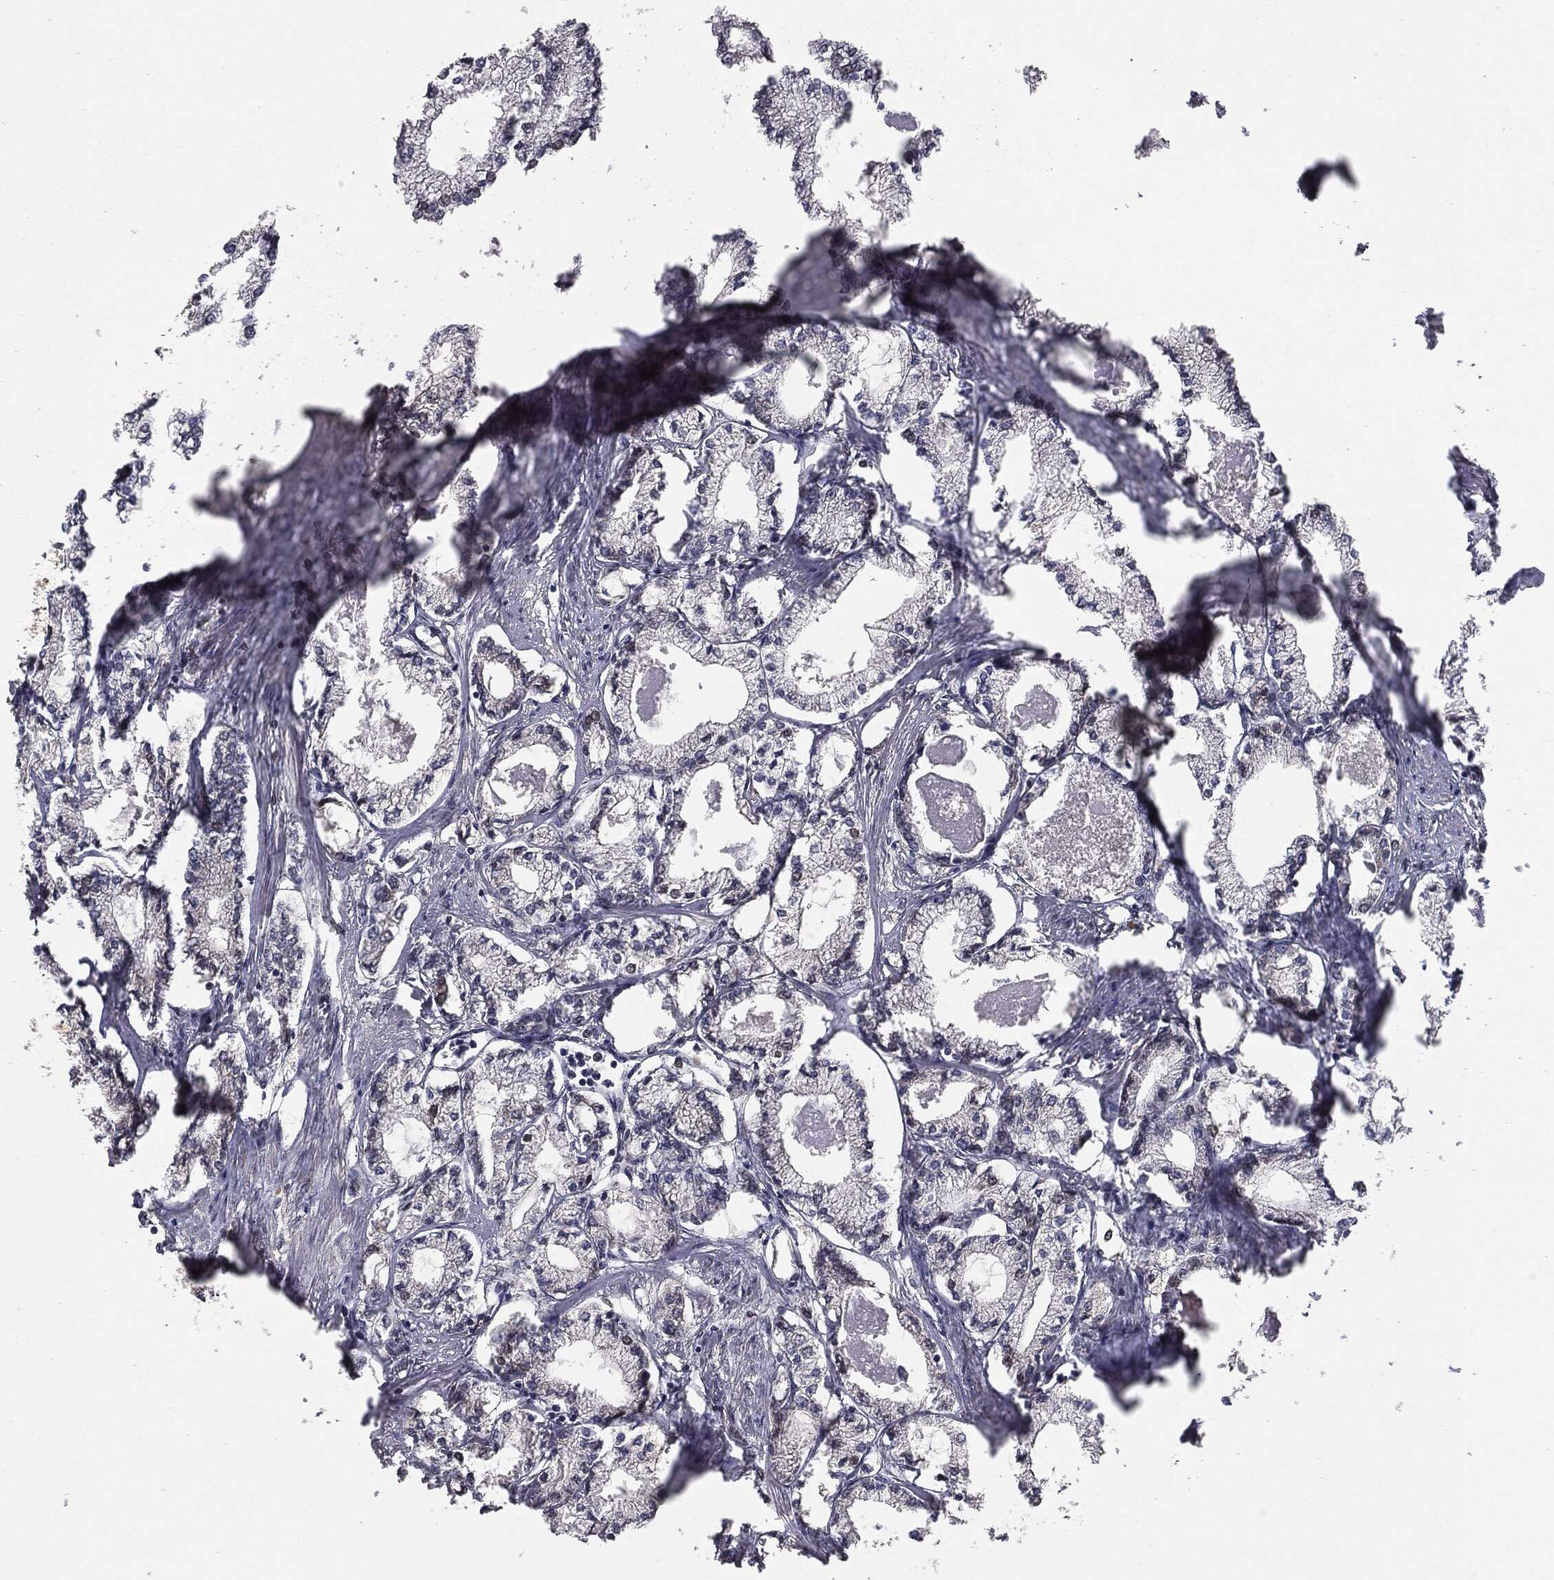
{"staining": {"intensity": "negative", "quantity": "none", "location": "none"}, "tissue": "prostate cancer", "cell_type": "Tumor cells", "image_type": "cancer", "snomed": [{"axis": "morphology", "description": "Adenocarcinoma, NOS"}, {"axis": "topography", "description": "Prostate"}], "caption": "Tumor cells are negative for brown protein staining in prostate cancer.", "gene": "PTPA", "patient": {"sex": "male", "age": 56}}